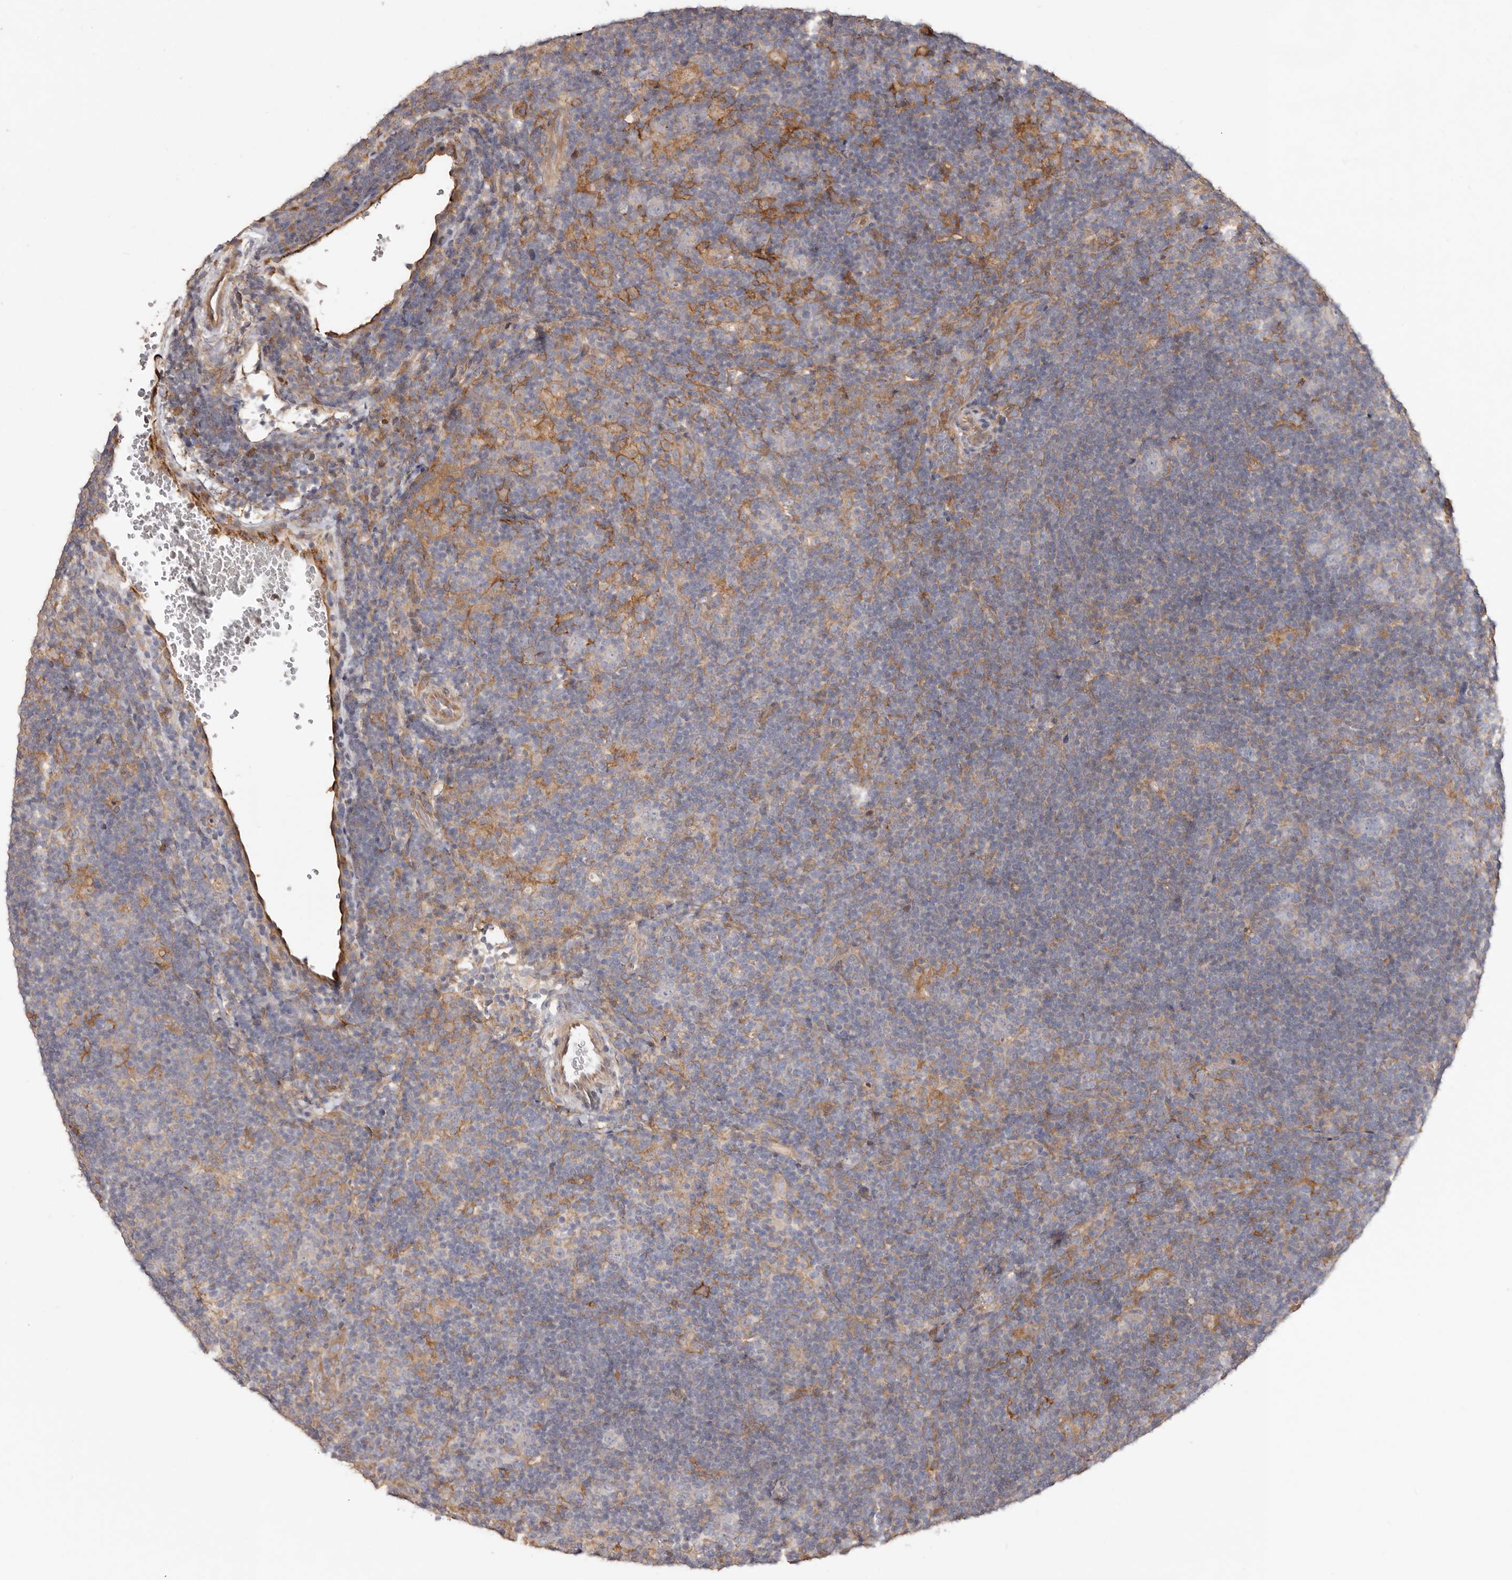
{"staining": {"intensity": "negative", "quantity": "none", "location": "none"}, "tissue": "lymphoma", "cell_type": "Tumor cells", "image_type": "cancer", "snomed": [{"axis": "morphology", "description": "Hodgkin's disease, NOS"}, {"axis": "topography", "description": "Lymph node"}], "caption": "Human lymphoma stained for a protein using immunohistochemistry (IHC) reveals no positivity in tumor cells.", "gene": "LRRC25", "patient": {"sex": "female", "age": 57}}